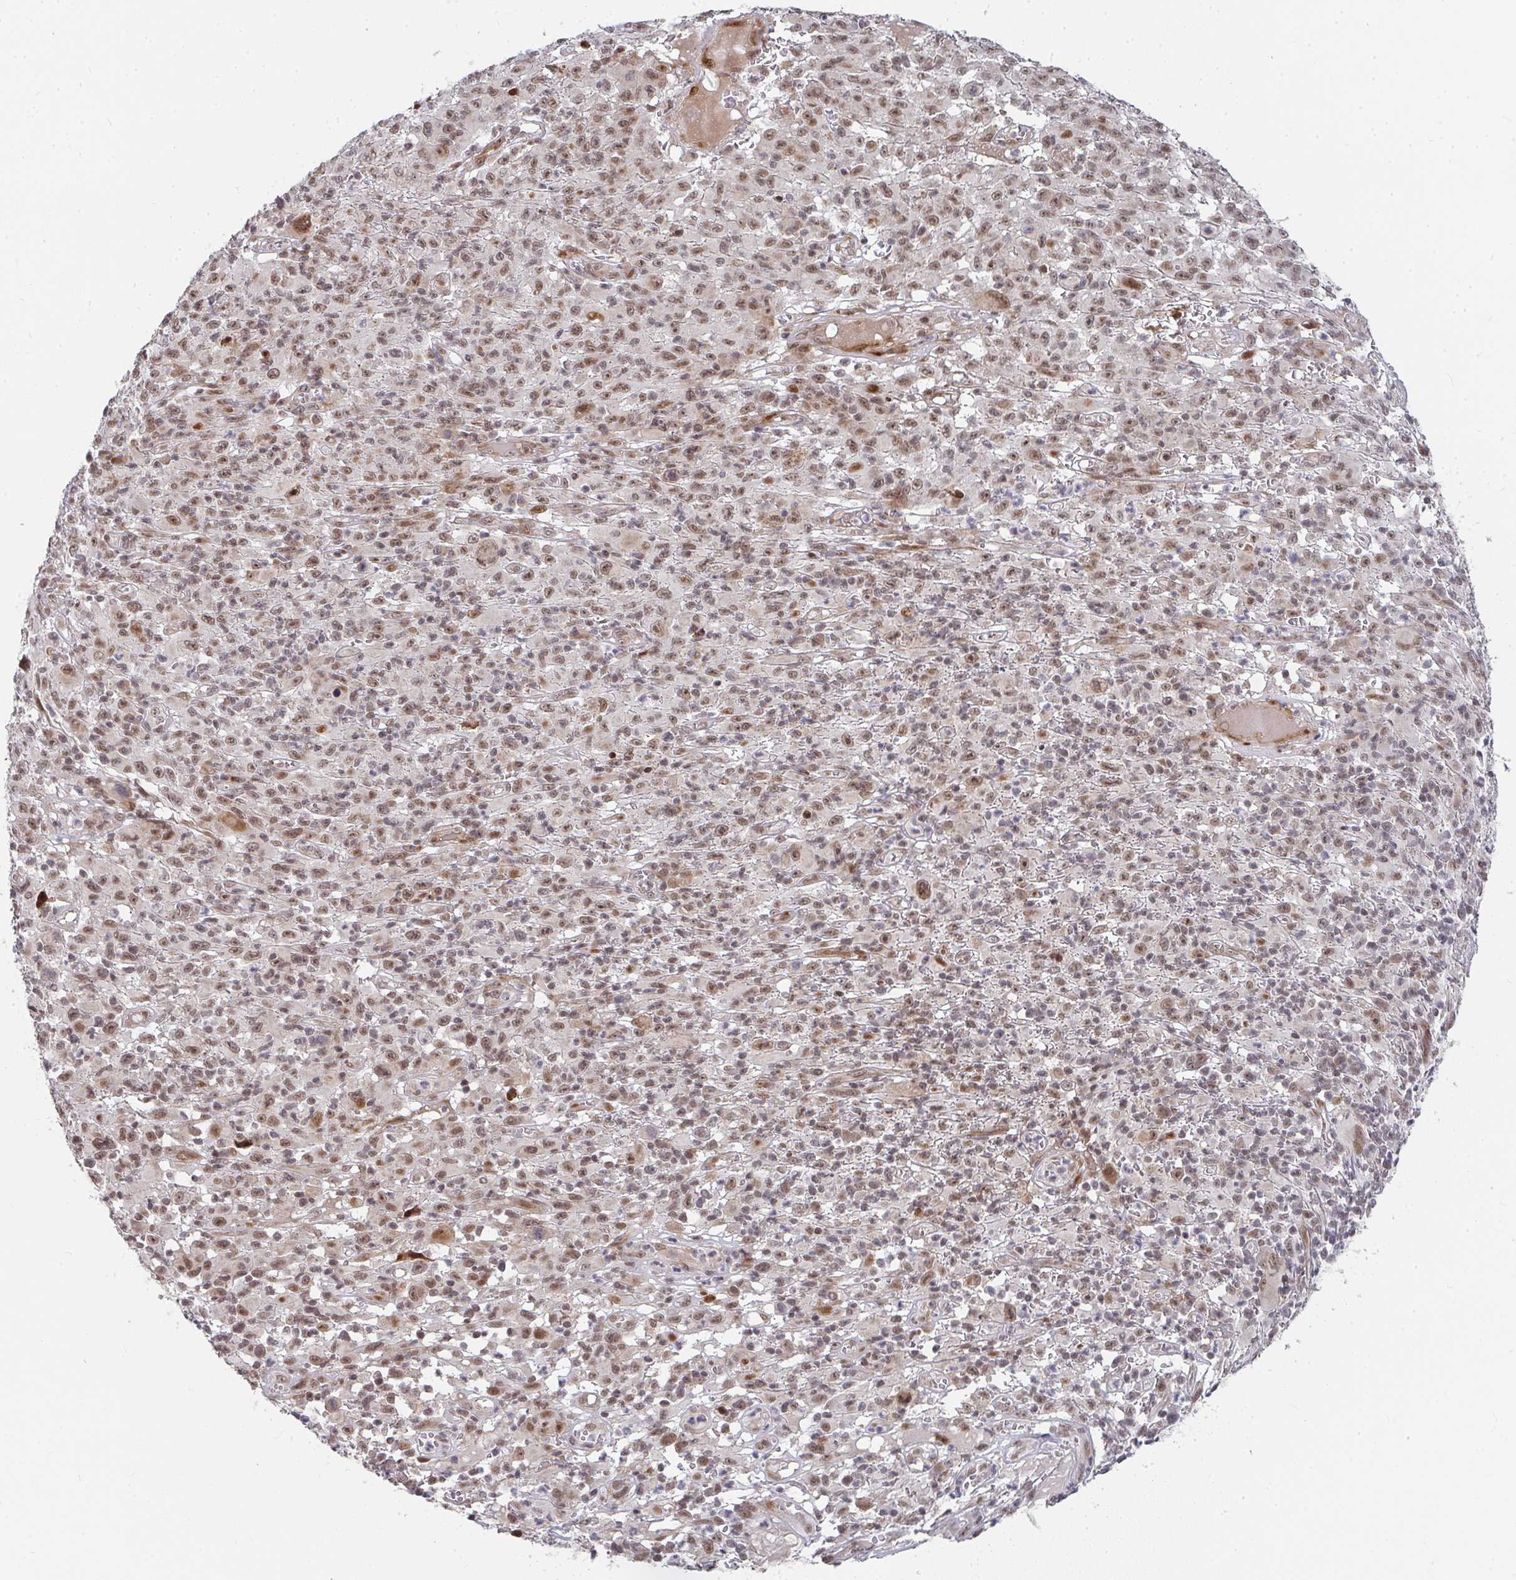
{"staining": {"intensity": "moderate", "quantity": ">75%", "location": "nuclear"}, "tissue": "melanoma", "cell_type": "Tumor cells", "image_type": "cancer", "snomed": [{"axis": "morphology", "description": "Malignant melanoma, NOS"}, {"axis": "topography", "description": "Skin"}], "caption": "A brown stain labels moderate nuclear expression of a protein in malignant melanoma tumor cells.", "gene": "RBBP5", "patient": {"sex": "male", "age": 46}}